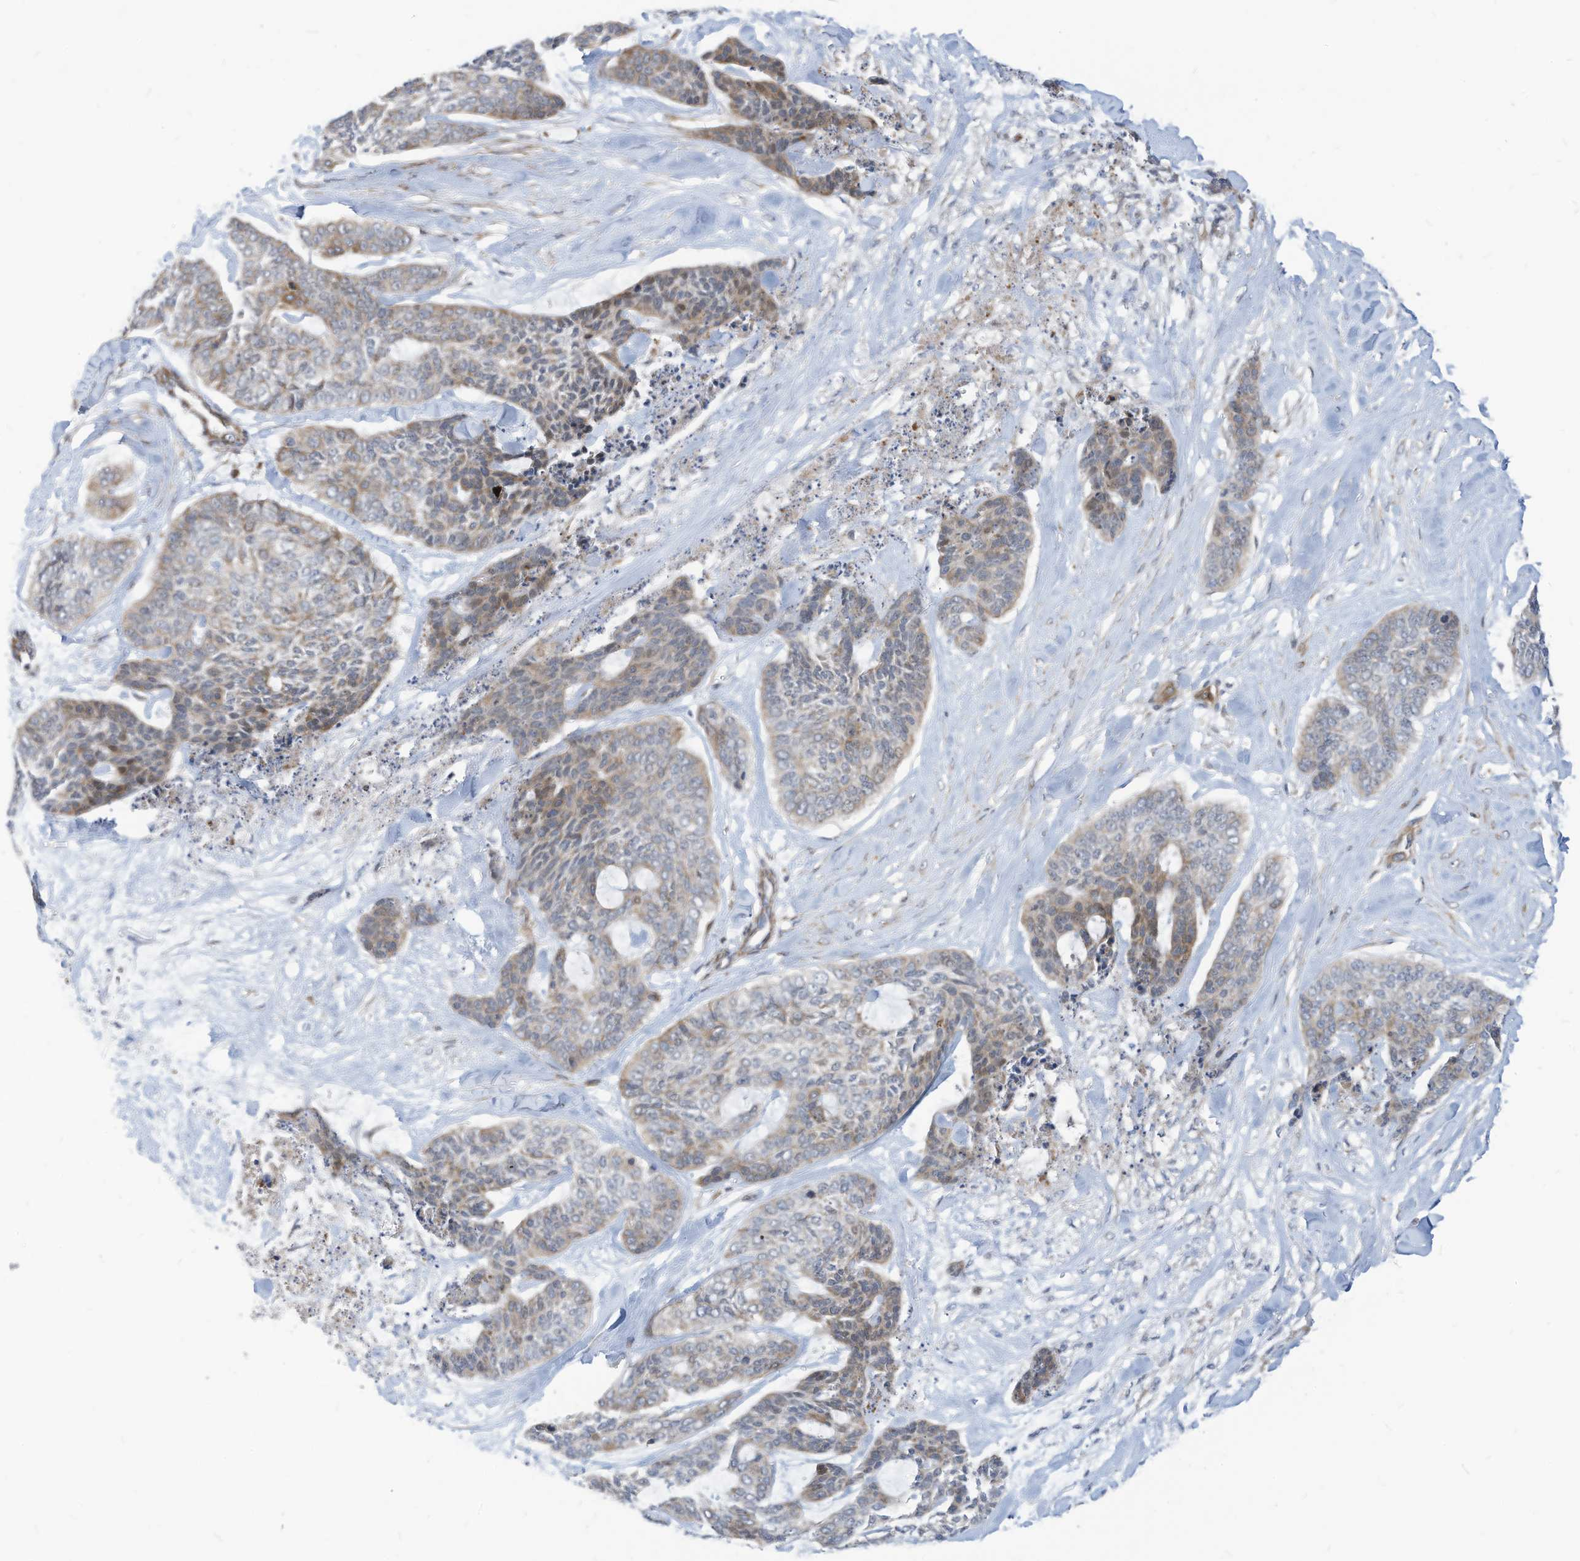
{"staining": {"intensity": "weak", "quantity": "25%-75%", "location": "cytoplasmic/membranous"}, "tissue": "skin cancer", "cell_type": "Tumor cells", "image_type": "cancer", "snomed": [{"axis": "morphology", "description": "Basal cell carcinoma"}, {"axis": "topography", "description": "Skin"}], "caption": "Basal cell carcinoma (skin) tissue reveals weak cytoplasmic/membranous expression in about 25%-75% of tumor cells, visualized by immunohistochemistry. (Stains: DAB in brown, nuclei in blue, Microscopy: brightfield microscopy at high magnification).", "gene": "GPATCH3", "patient": {"sex": "female", "age": 64}}